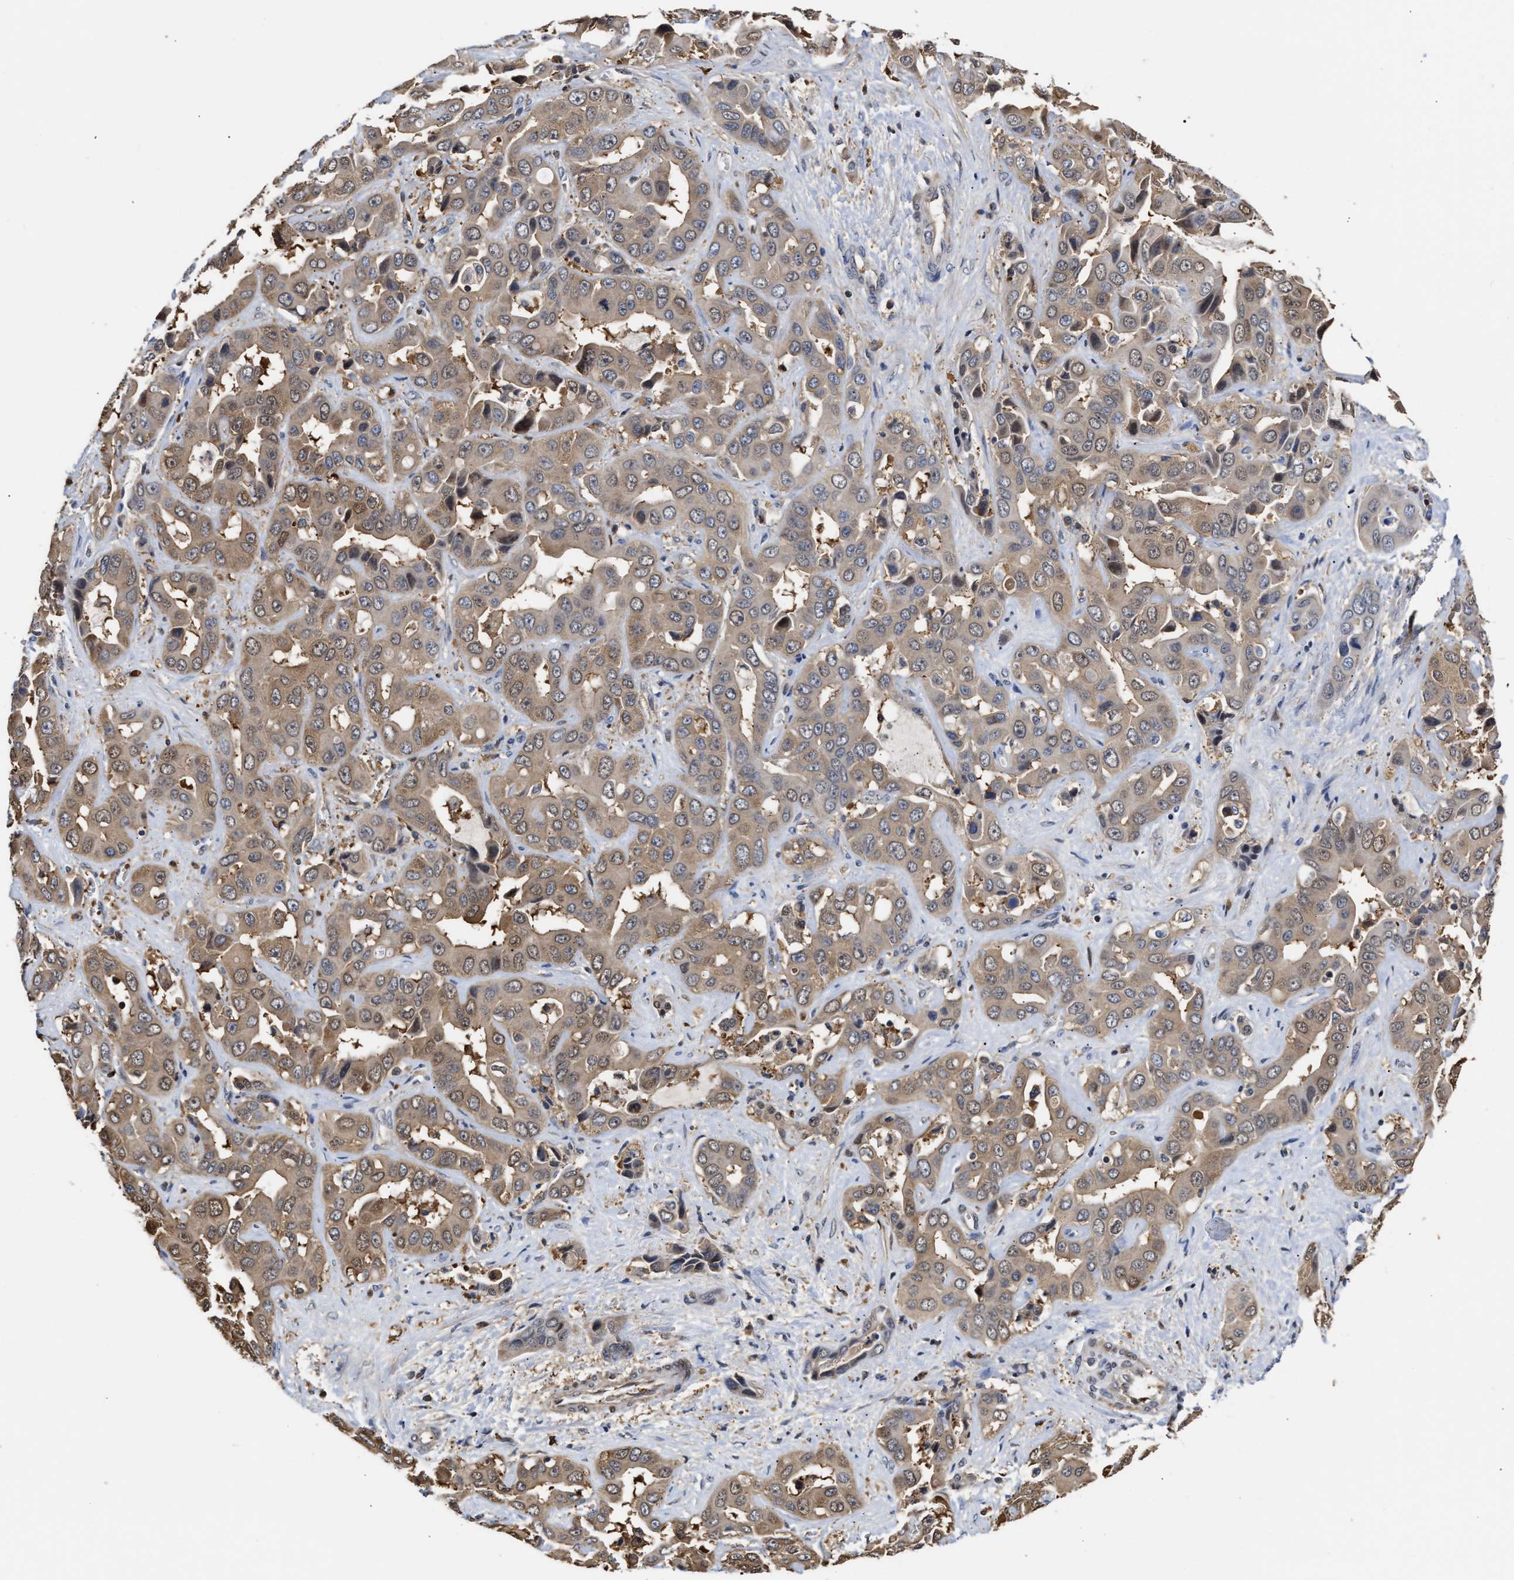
{"staining": {"intensity": "weak", "quantity": ">75%", "location": "cytoplasmic/membranous"}, "tissue": "liver cancer", "cell_type": "Tumor cells", "image_type": "cancer", "snomed": [{"axis": "morphology", "description": "Cholangiocarcinoma"}, {"axis": "topography", "description": "Liver"}], "caption": "The histopathology image reveals staining of liver cancer (cholangiocarcinoma), revealing weak cytoplasmic/membranous protein positivity (brown color) within tumor cells. (Brightfield microscopy of DAB IHC at high magnification).", "gene": "KLHDC1", "patient": {"sex": "female", "age": 52}}